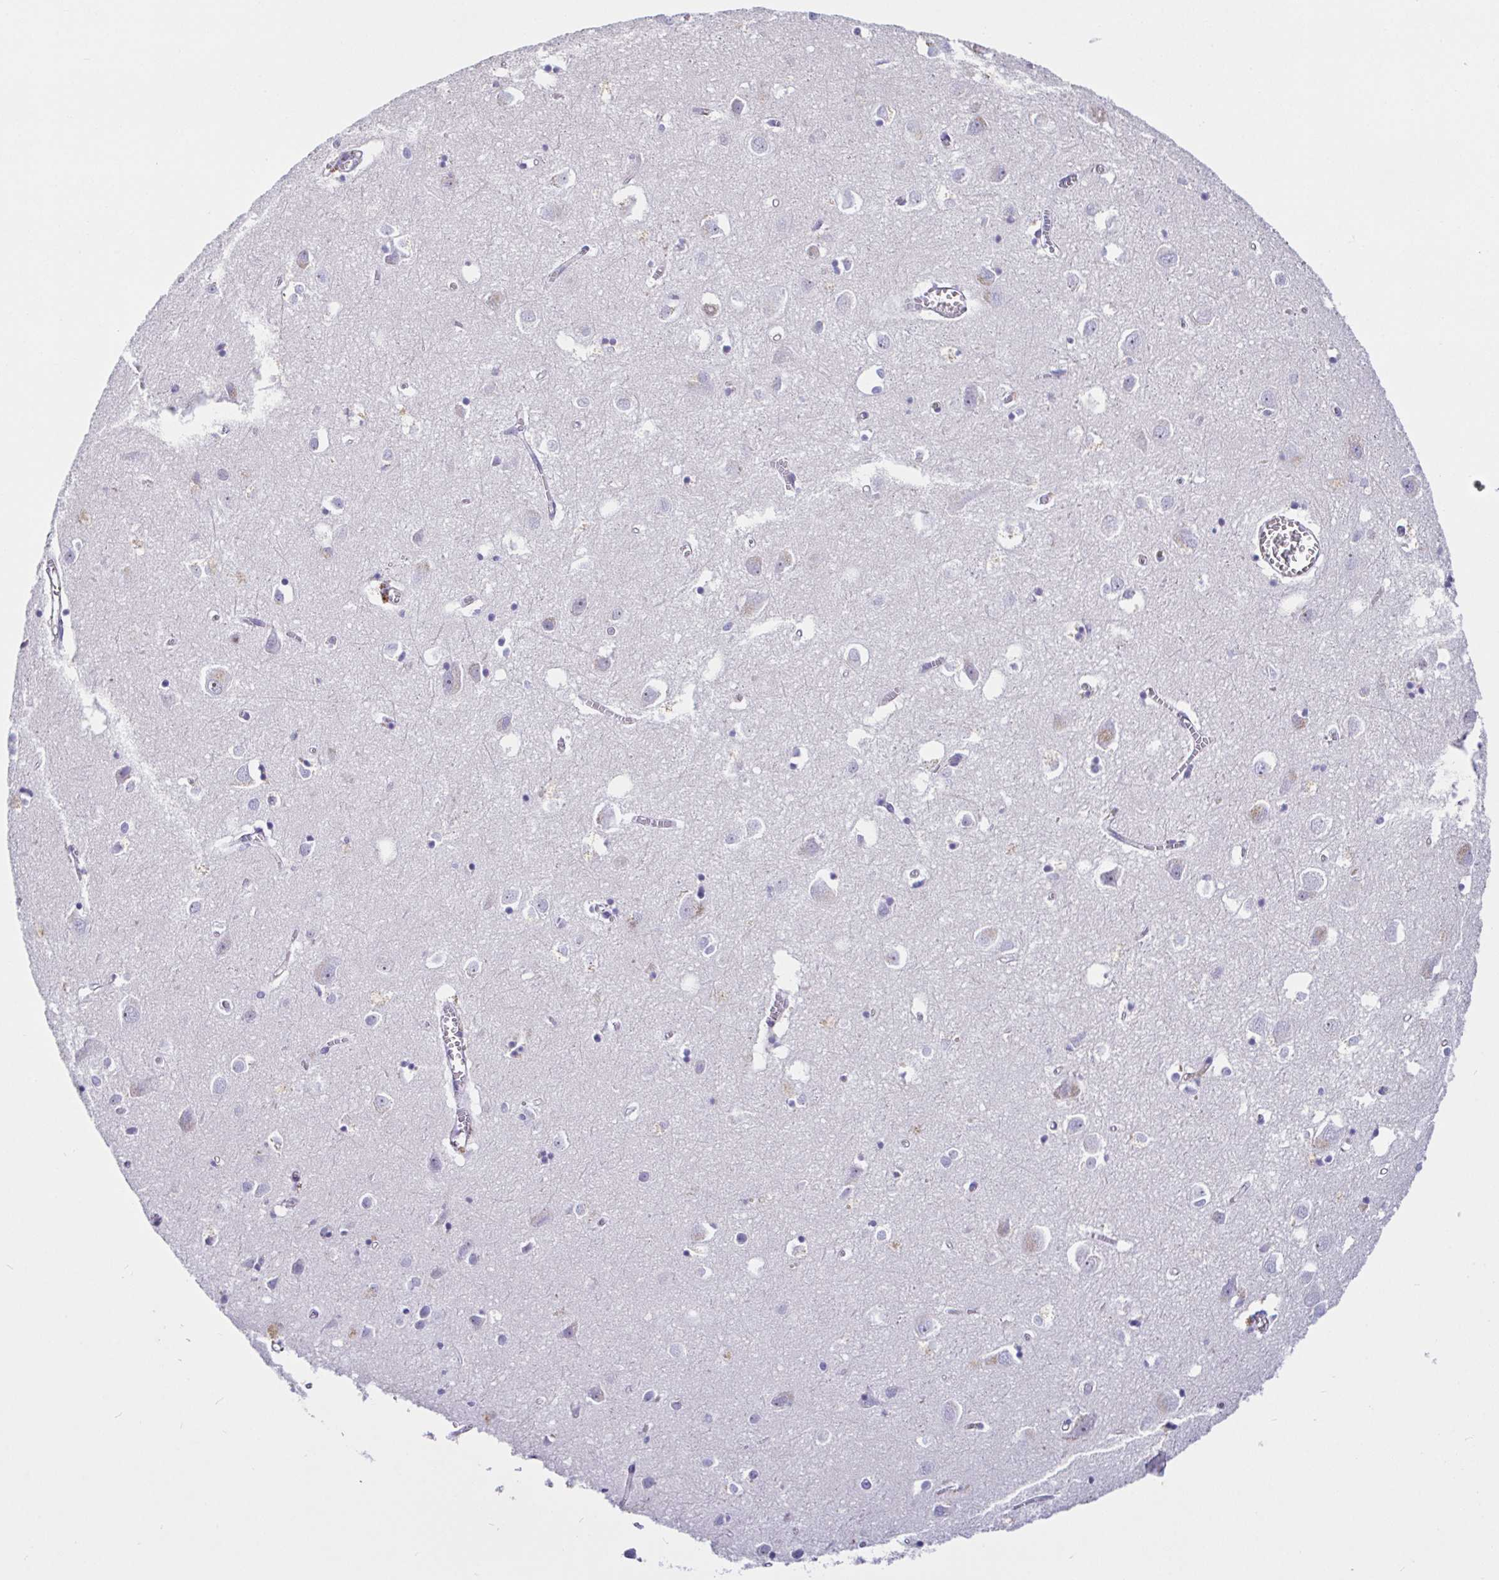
{"staining": {"intensity": "negative", "quantity": "none", "location": "none"}, "tissue": "cerebral cortex", "cell_type": "Endothelial cells", "image_type": "normal", "snomed": [{"axis": "morphology", "description": "Normal tissue, NOS"}, {"axis": "topography", "description": "Cerebral cortex"}], "caption": "Immunohistochemical staining of normal cerebral cortex displays no significant staining in endothelial cells.", "gene": "SAA2", "patient": {"sex": "male", "age": 70}}